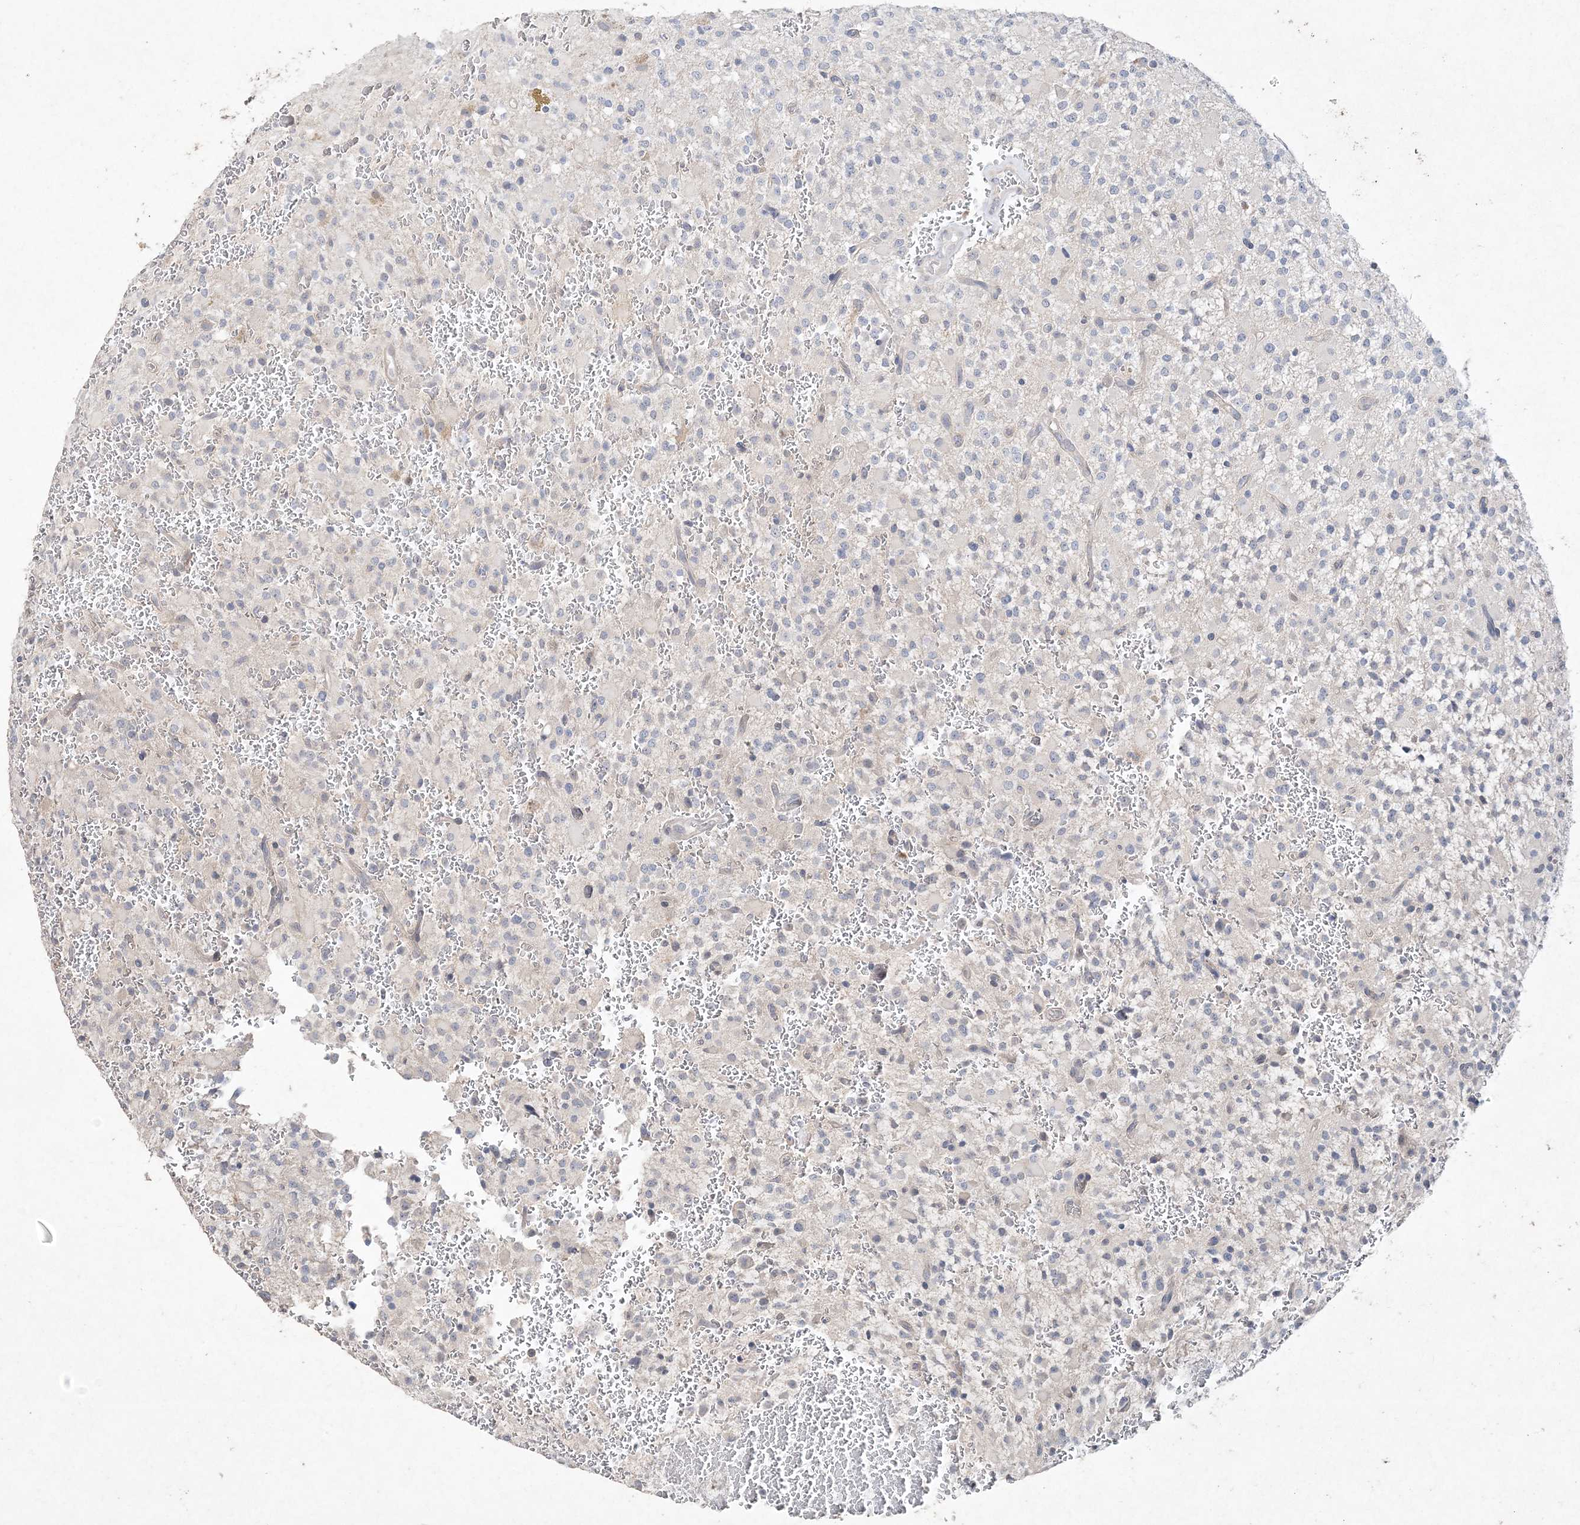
{"staining": {"intensity": "negative", "quantity": "none", "location": "none"}, "tissue": "glioma", "cell_type": "Tumor cells", "image_type": "cancer", "snomed": [{"axis": "morphology", "description": "Glioma, malignant, High grade"}, {"axis": "topography", "description": "Brain"}], "caption": "Tumor cells show no significant protein staining in glioma. The staining was performed using DAB (3,3'-diaminobenzidine) to visualize the protein expression in brown, while the nuclei were stained in blue with hematoxylin (Magnification: 20x).", "gene": "DNAH5", "patient": {"sex": "male", "age": 34}}